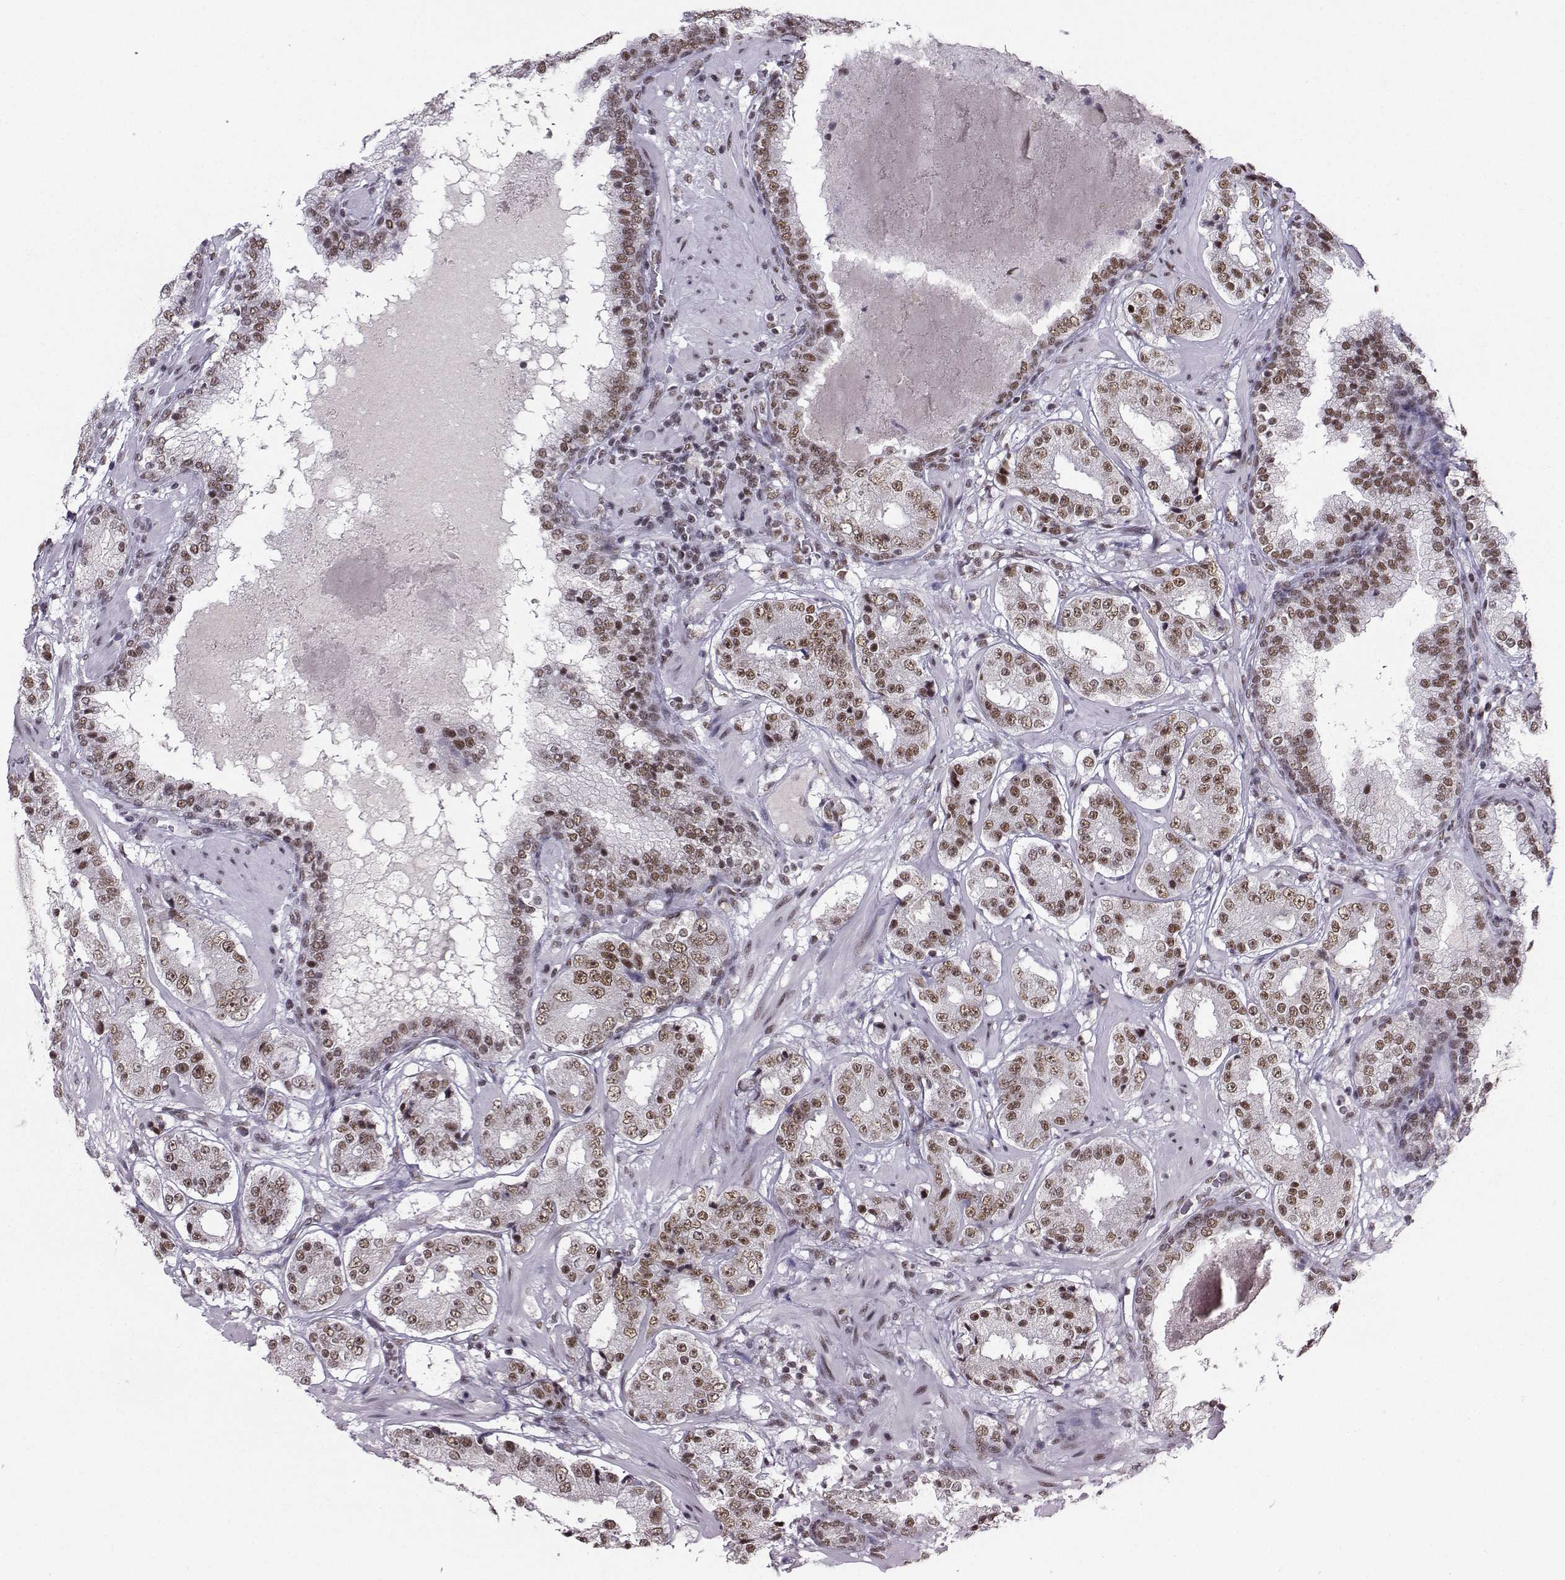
{"staining": {"intensity": "moderate", "quantity": "25%-75%", "location": "nuclear"}, "tissue": "prostate cancer", "cell_type": "Tumor cells", "image_type": "cancer", "snomed": [{"axis": "morphology", "description": "Adenocarcinoma, Low grade"}, {"axis": "topography", "description": "Prostate"}], "caption": "Human prostate low-grade adenocarcinoma stained for a protein (brown) demonstrates moderate nuclear positive staining in about 25%-75% of tumor cells.", "gene": "SNRPB2", "patient": {"sex": "male", "age": 60}}